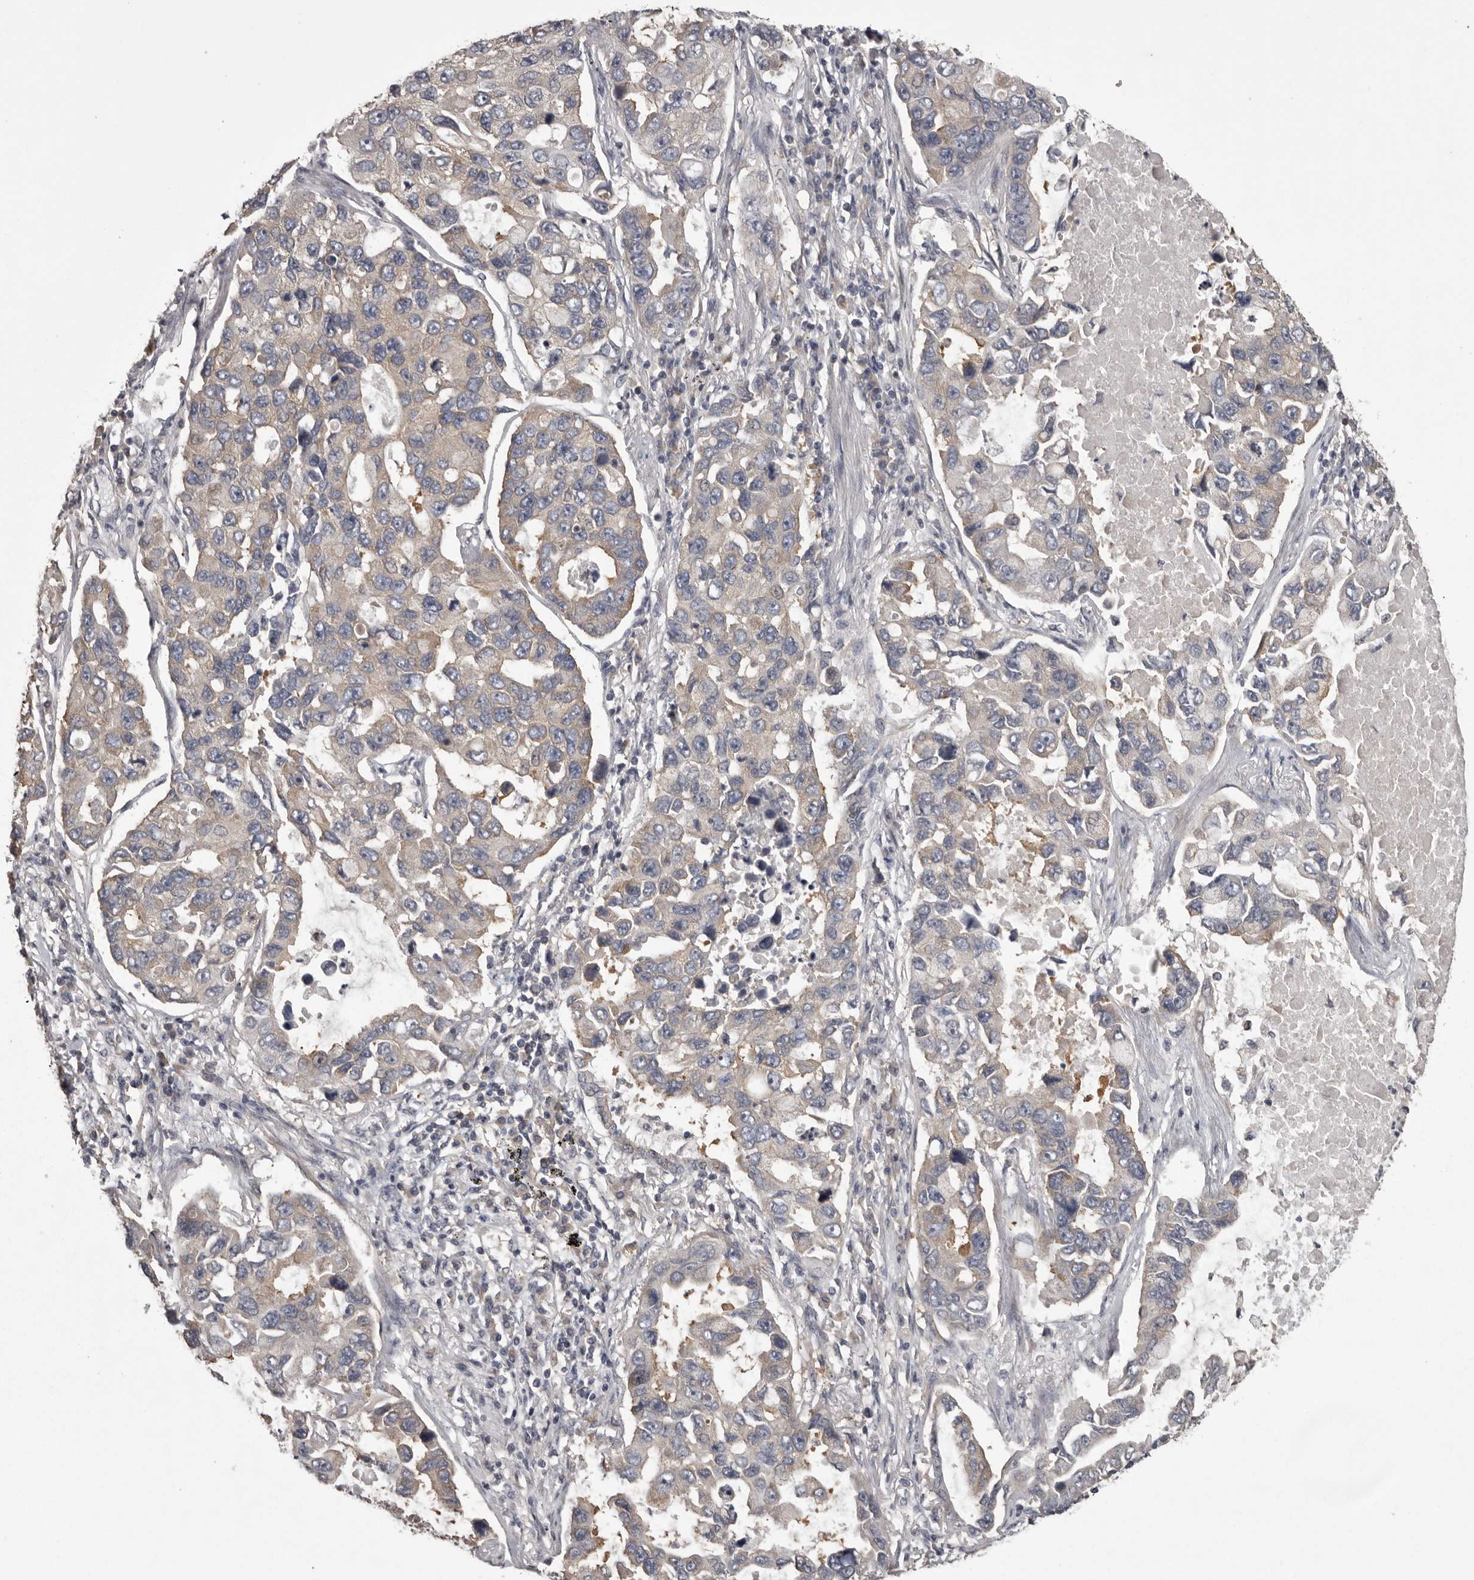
{"staining": {"intensity": "negative", "quantity": "none", "location": "none"}, "tissue": "lung cancer", "cell_type": "Tumor cells", "image_type": "cancer", "snomed": [{"axis": "morphology", "description": "Adenocarcinoma, NOS"}, {"axis": "topography", "description": "Lung"}], "caption": "DAB immunohistochemical staining of lung cancer (adenocarcinoma) exhibits no significant staining in tumor cells.", "gene": "DARS1", "patient": {"sex": "male", "age": 64}}